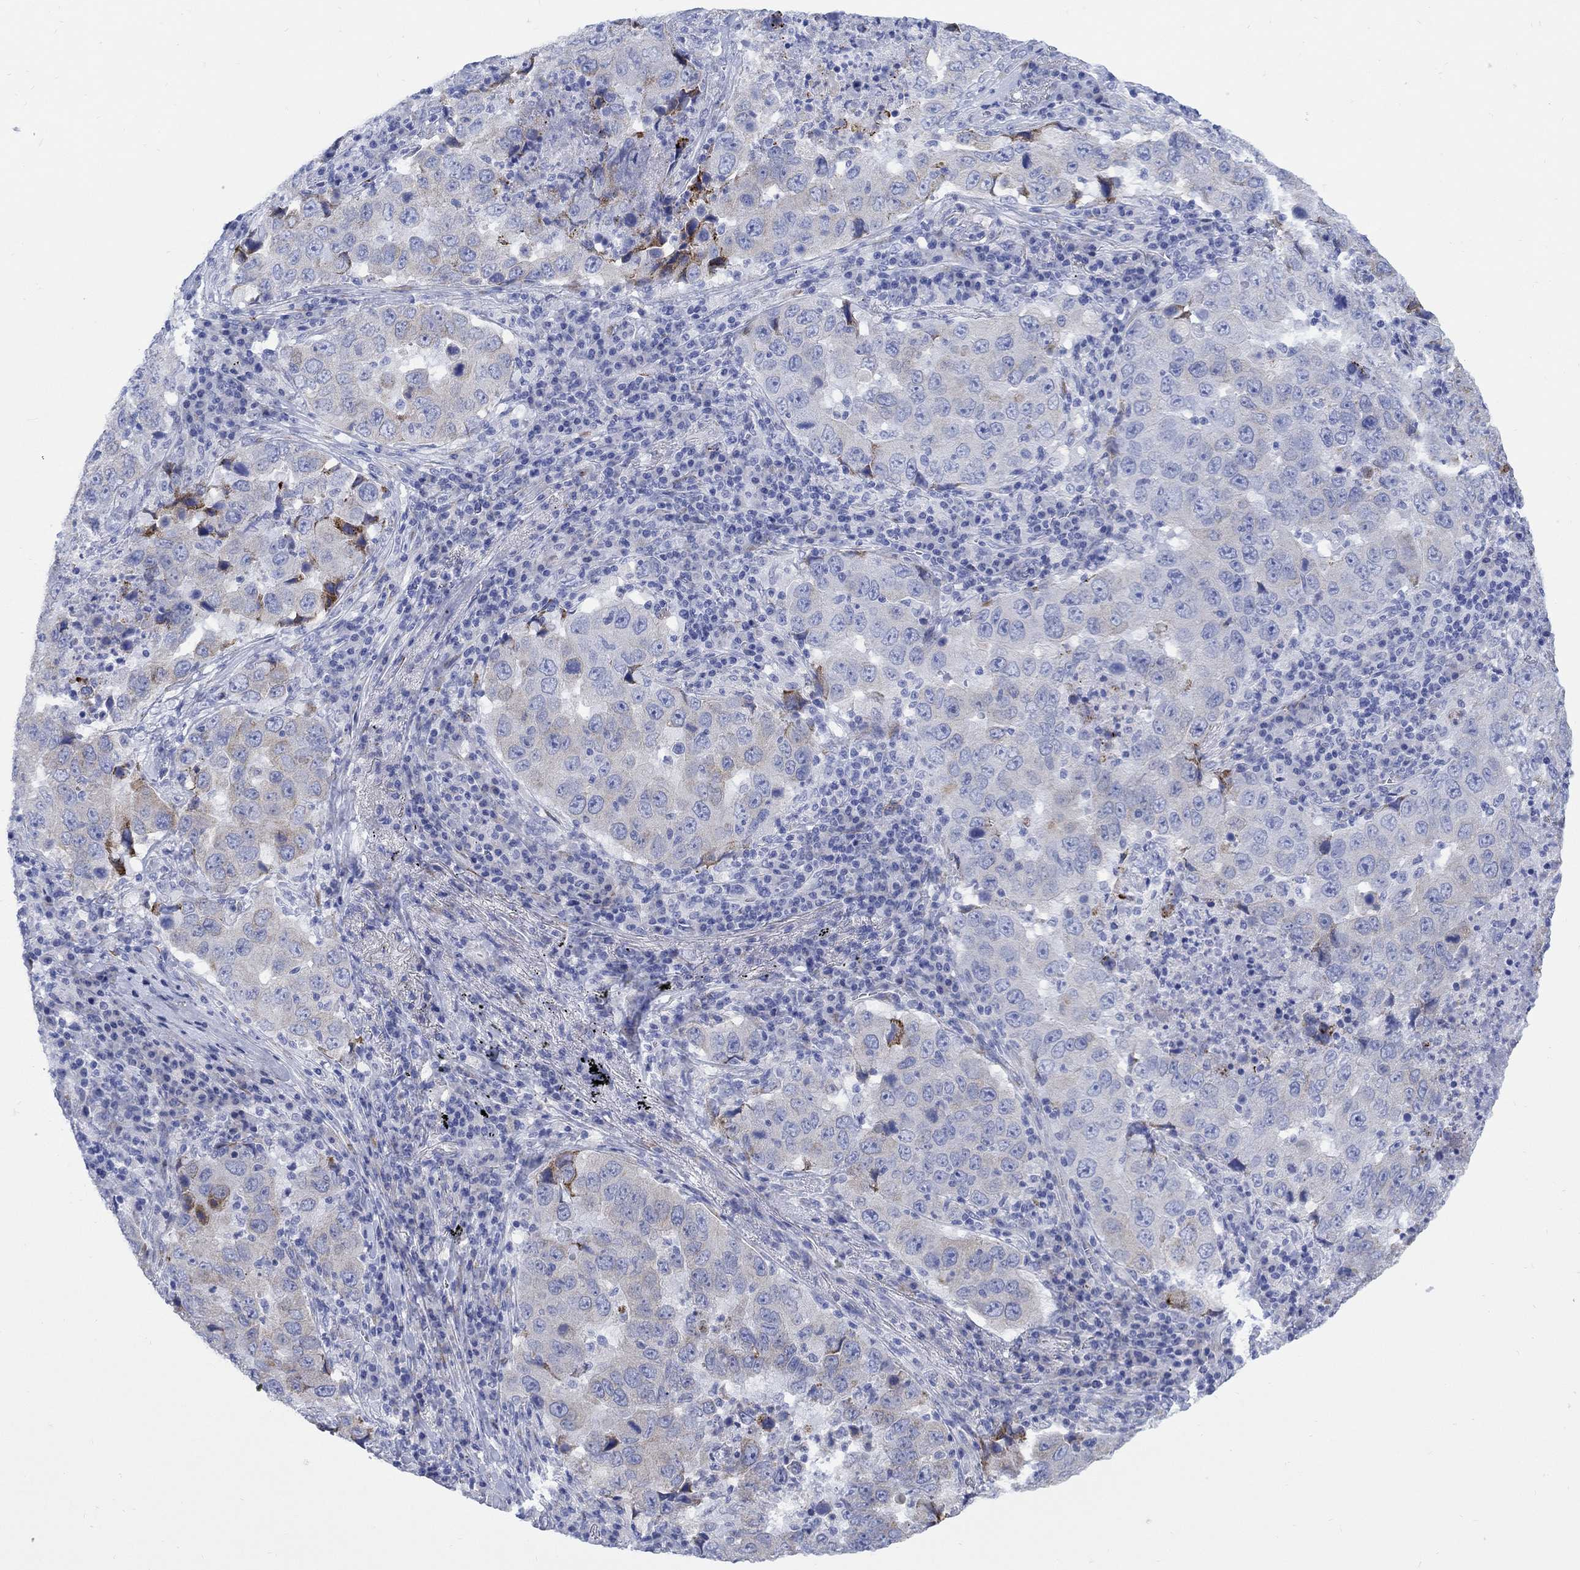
{"staining": {"intensity": "weak", "quantity": "<25%", "location": "cytoplasmic/membranous"}, "tissue": "lung cancer", "cell_type": "Tumor cells", "image_type": "cancer", "snomed": [{"axis": "morphology", "description": "Adenocarcinoma, NOS"}, {"axis": "topography", "description": "Lung"}], "caption": "IHC histopathology image of neoplastic tissue: human adenocarcinoma (lung) stained with DAB reveals no significant protein positivity in tumor cells.", "gene": "MYL1", "patient": {"sex": "male", "age": 73}}